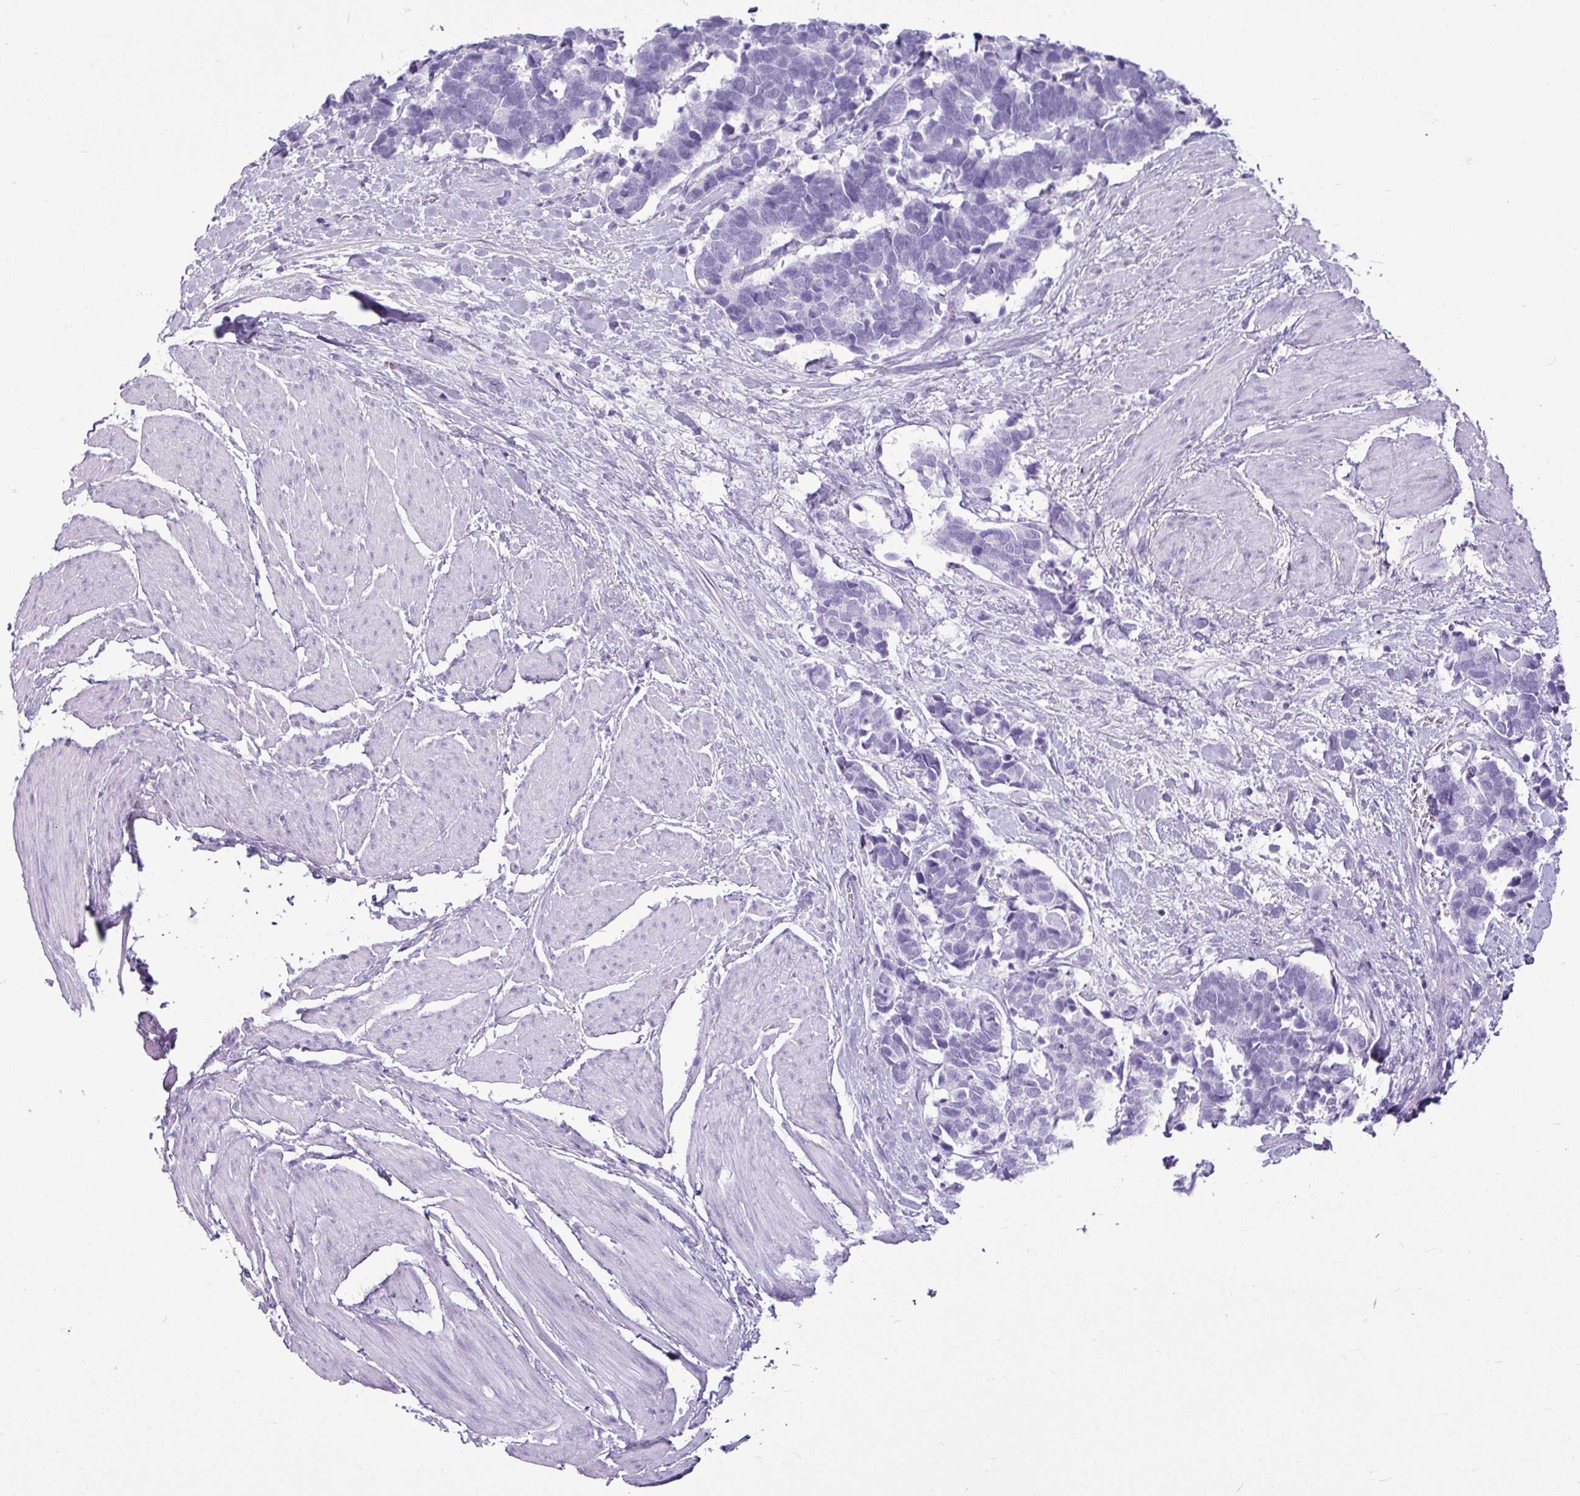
{"staining": {"intensity": "negative", "quantity": "none", "location": "none"}, "tissue": "carcinoid", "cell_type": "Tumor cells", "image_type": "cancer", "snomed": [{"axis": "morphology", "description": "Carcinoma, NOS"}, {"axis": "morphology", "description": "Carcinoid, malignant, NOS"}, {"axis": "topography", "description": "Urinary bladder"}], "caption": "Carcinoid stained for a protein using IHC reveals no positivity tumor cells.", "gene": "AMY1B", "patient": {"sex": "male", "age": 57}}